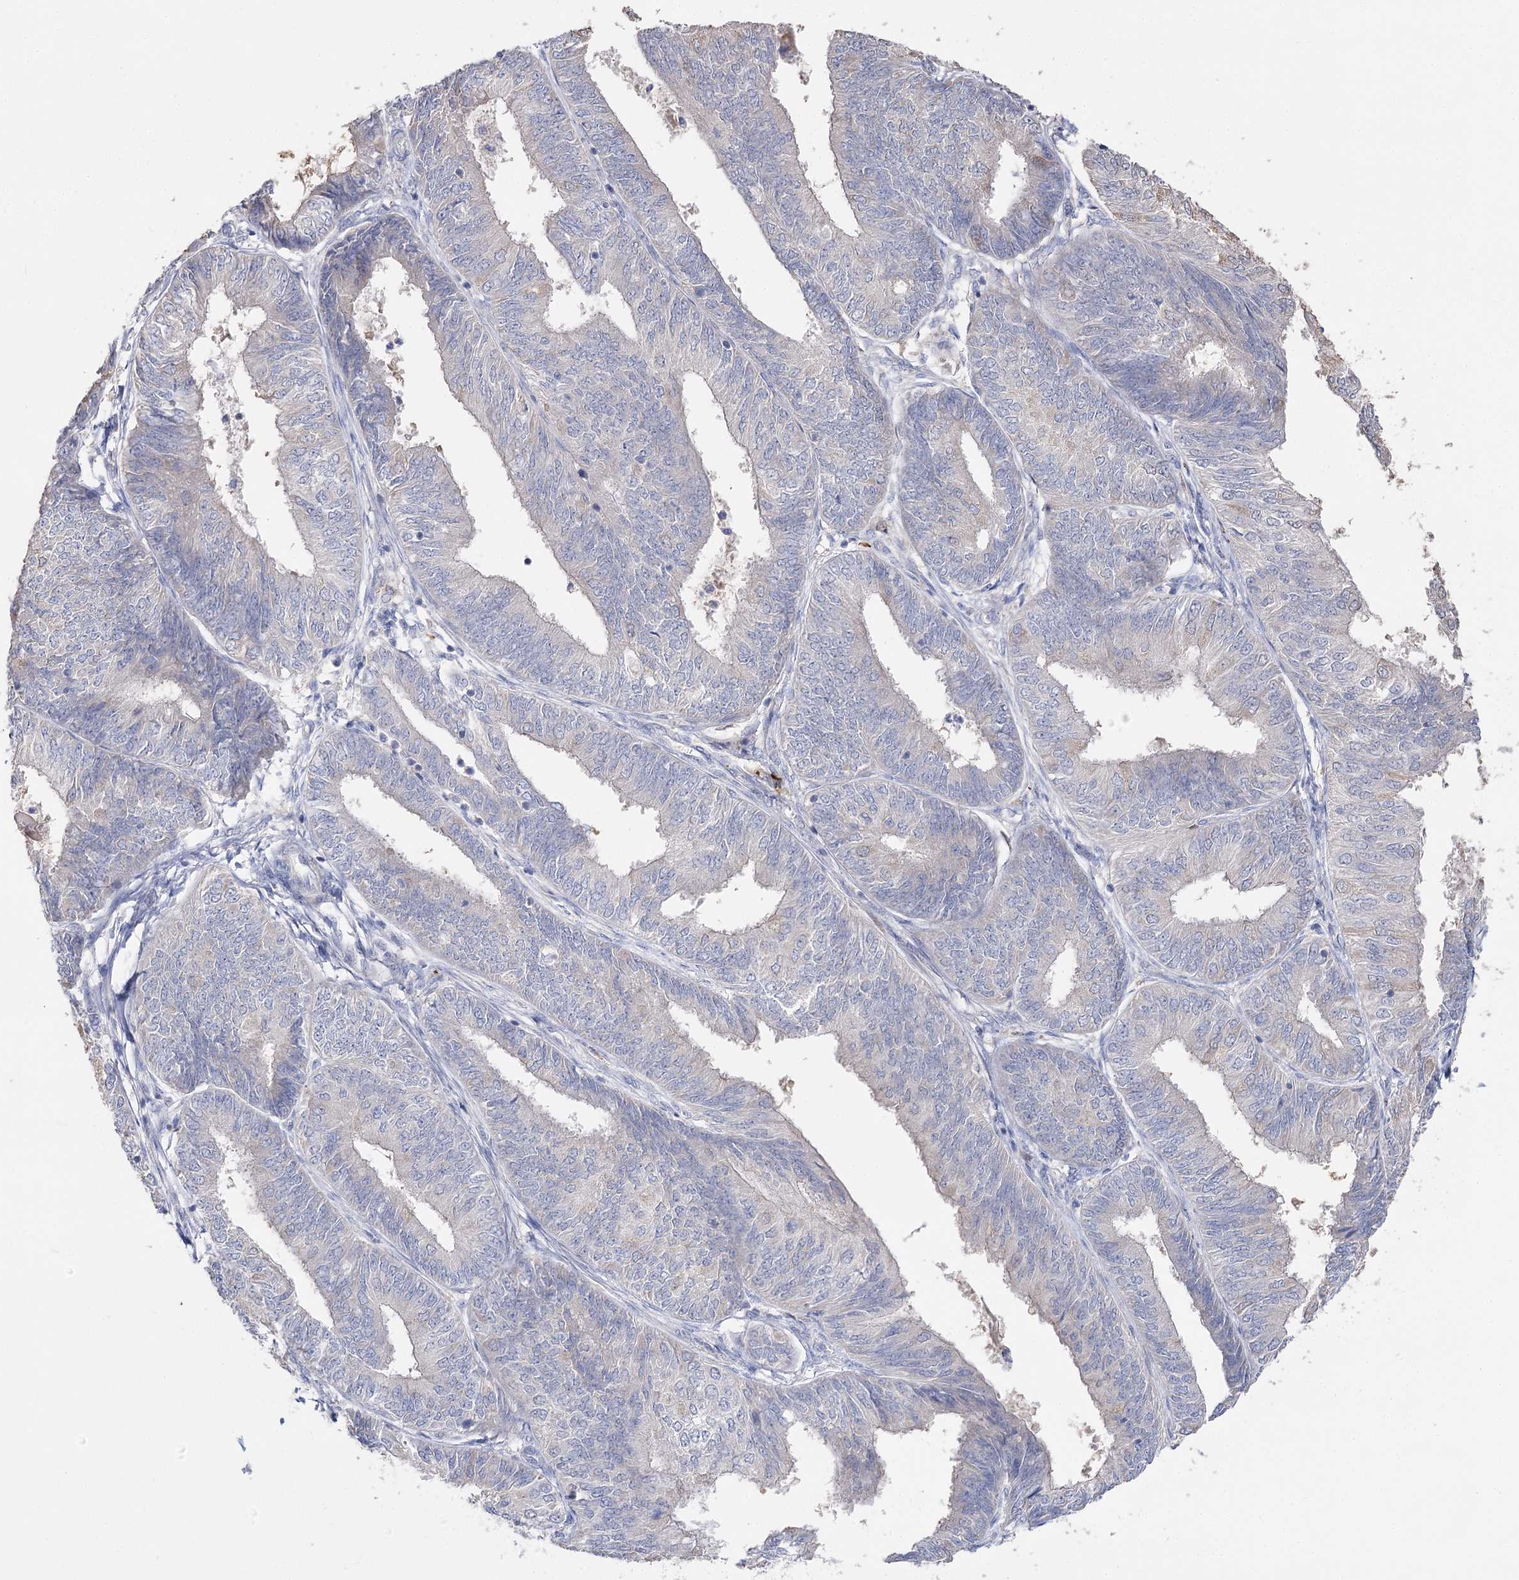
{"staining": {"intensity": "negative", "quantity": "none", "location": "none"}, "tissue": "endometrial cancer", "cell_type": "Tumor cells", "image_type": "cancer", "snomed": [{"axis": "morphology", "description": "Adenocarcinoma, NOS"}, {"axis": "topography", "description": "Endometrium"}], "caption": "Immunohistochemistry micrograph of neoplastic tissue: endometrial cancer (adenocarcinoma) stained with DAB (3,3'-diaminobenzidine) exhibits no significant protein positivity in tumor cells. (Immunohistochemistry, brightfield microscopy, high magnification).", "gene": "NRAP", "patient": {"sex": "female", "age": 58}}